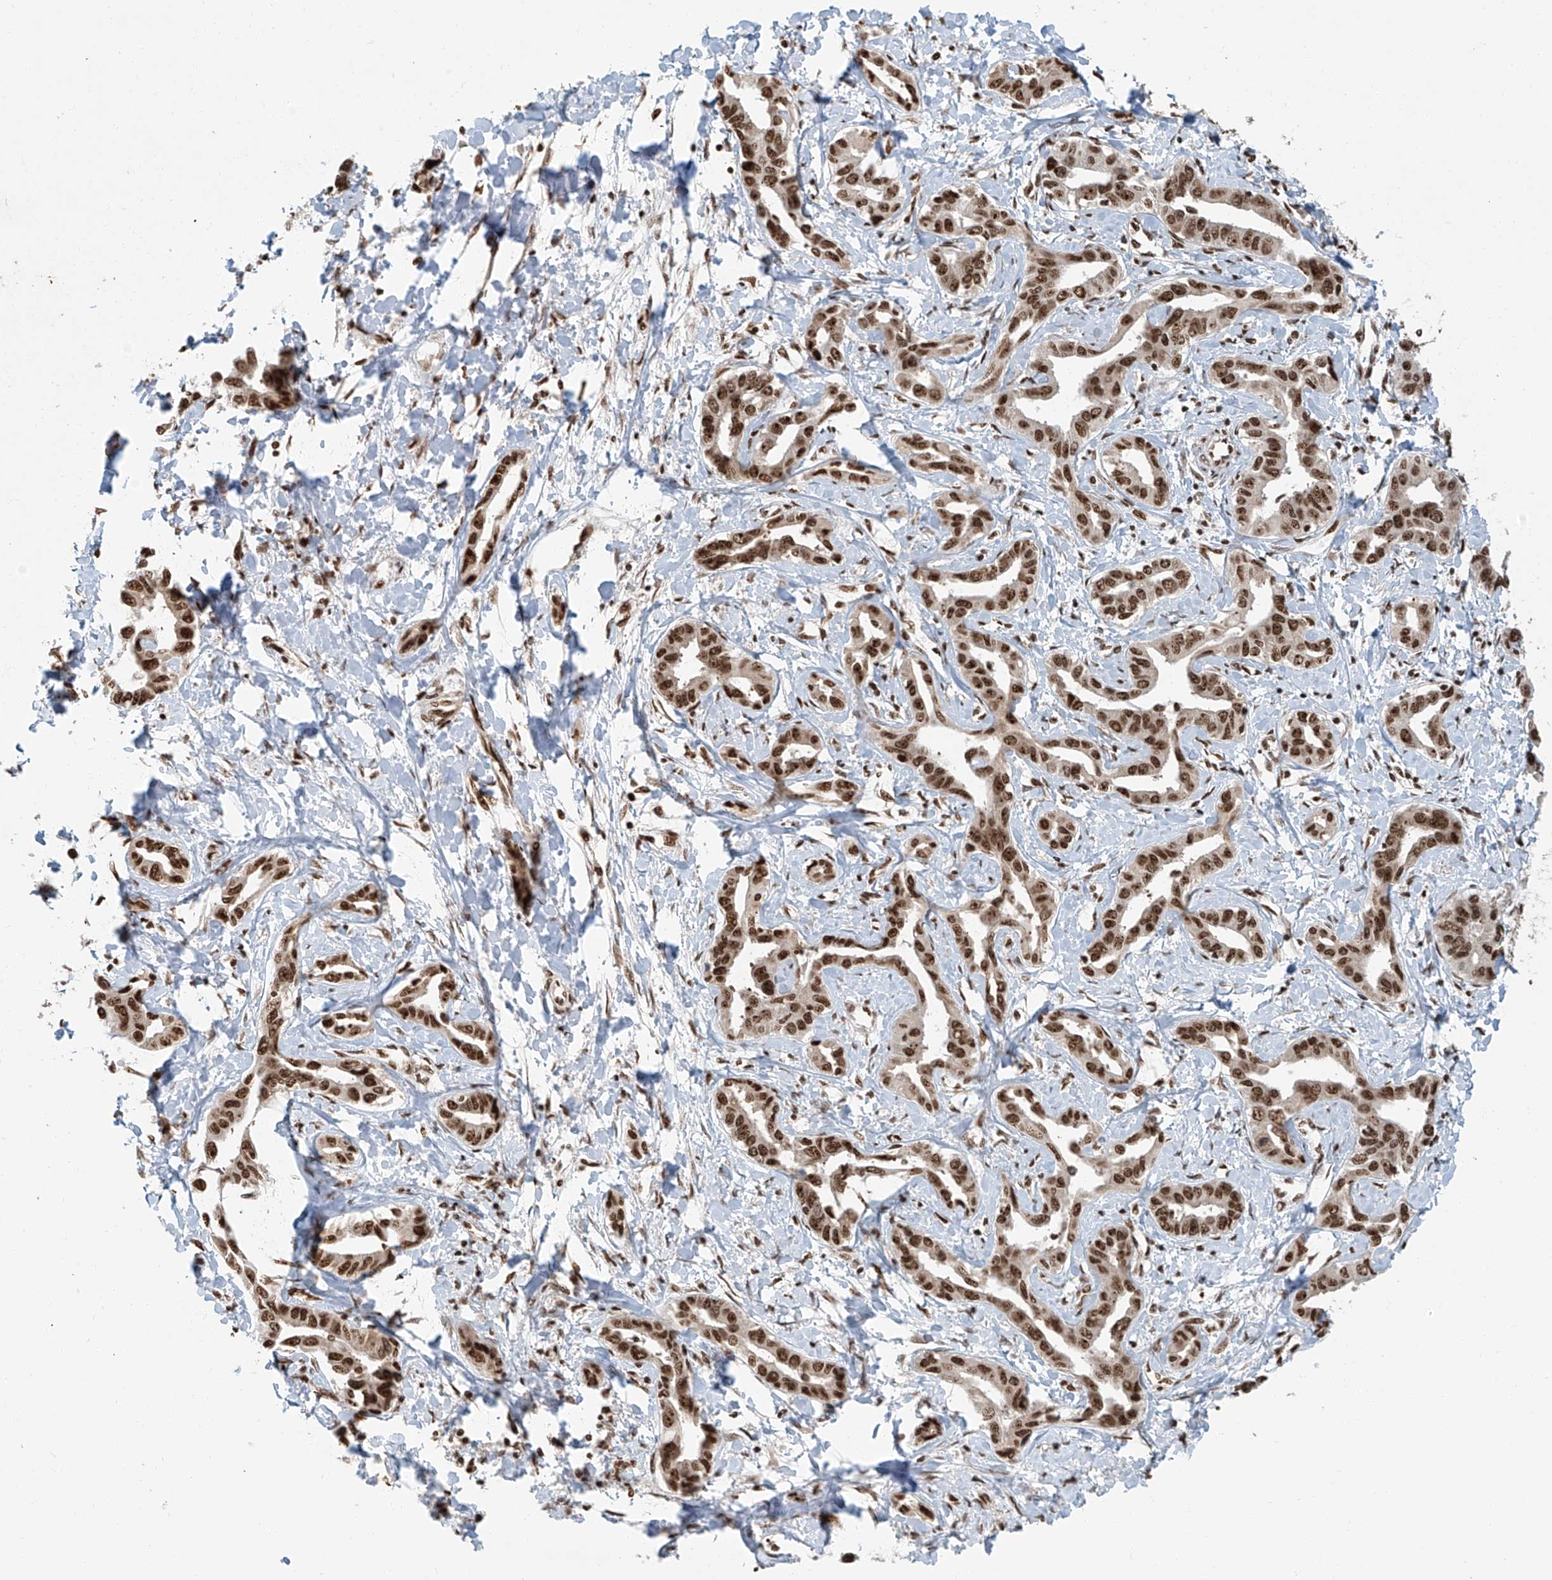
{"staining": {"intensity": "strong", "quantity": ">75%", "location": "nuclear"}, "tissue": "liver cancer", "cell_type": "Tumor cells", "image_type": "cancer", "snomed": [{"axis": "morphology", "description": "Cholangiocarcinoma"}, {"axis": "topography", "description": "Liver"}], "caption": "This is a photomicrograph of IHC staining of liver cancer (cholangiocarcinoma), which shows strong staining in the nuclear of tumor cells.", "gene": "FAM193B", "patient": {"sex": "male", "age": 59}}